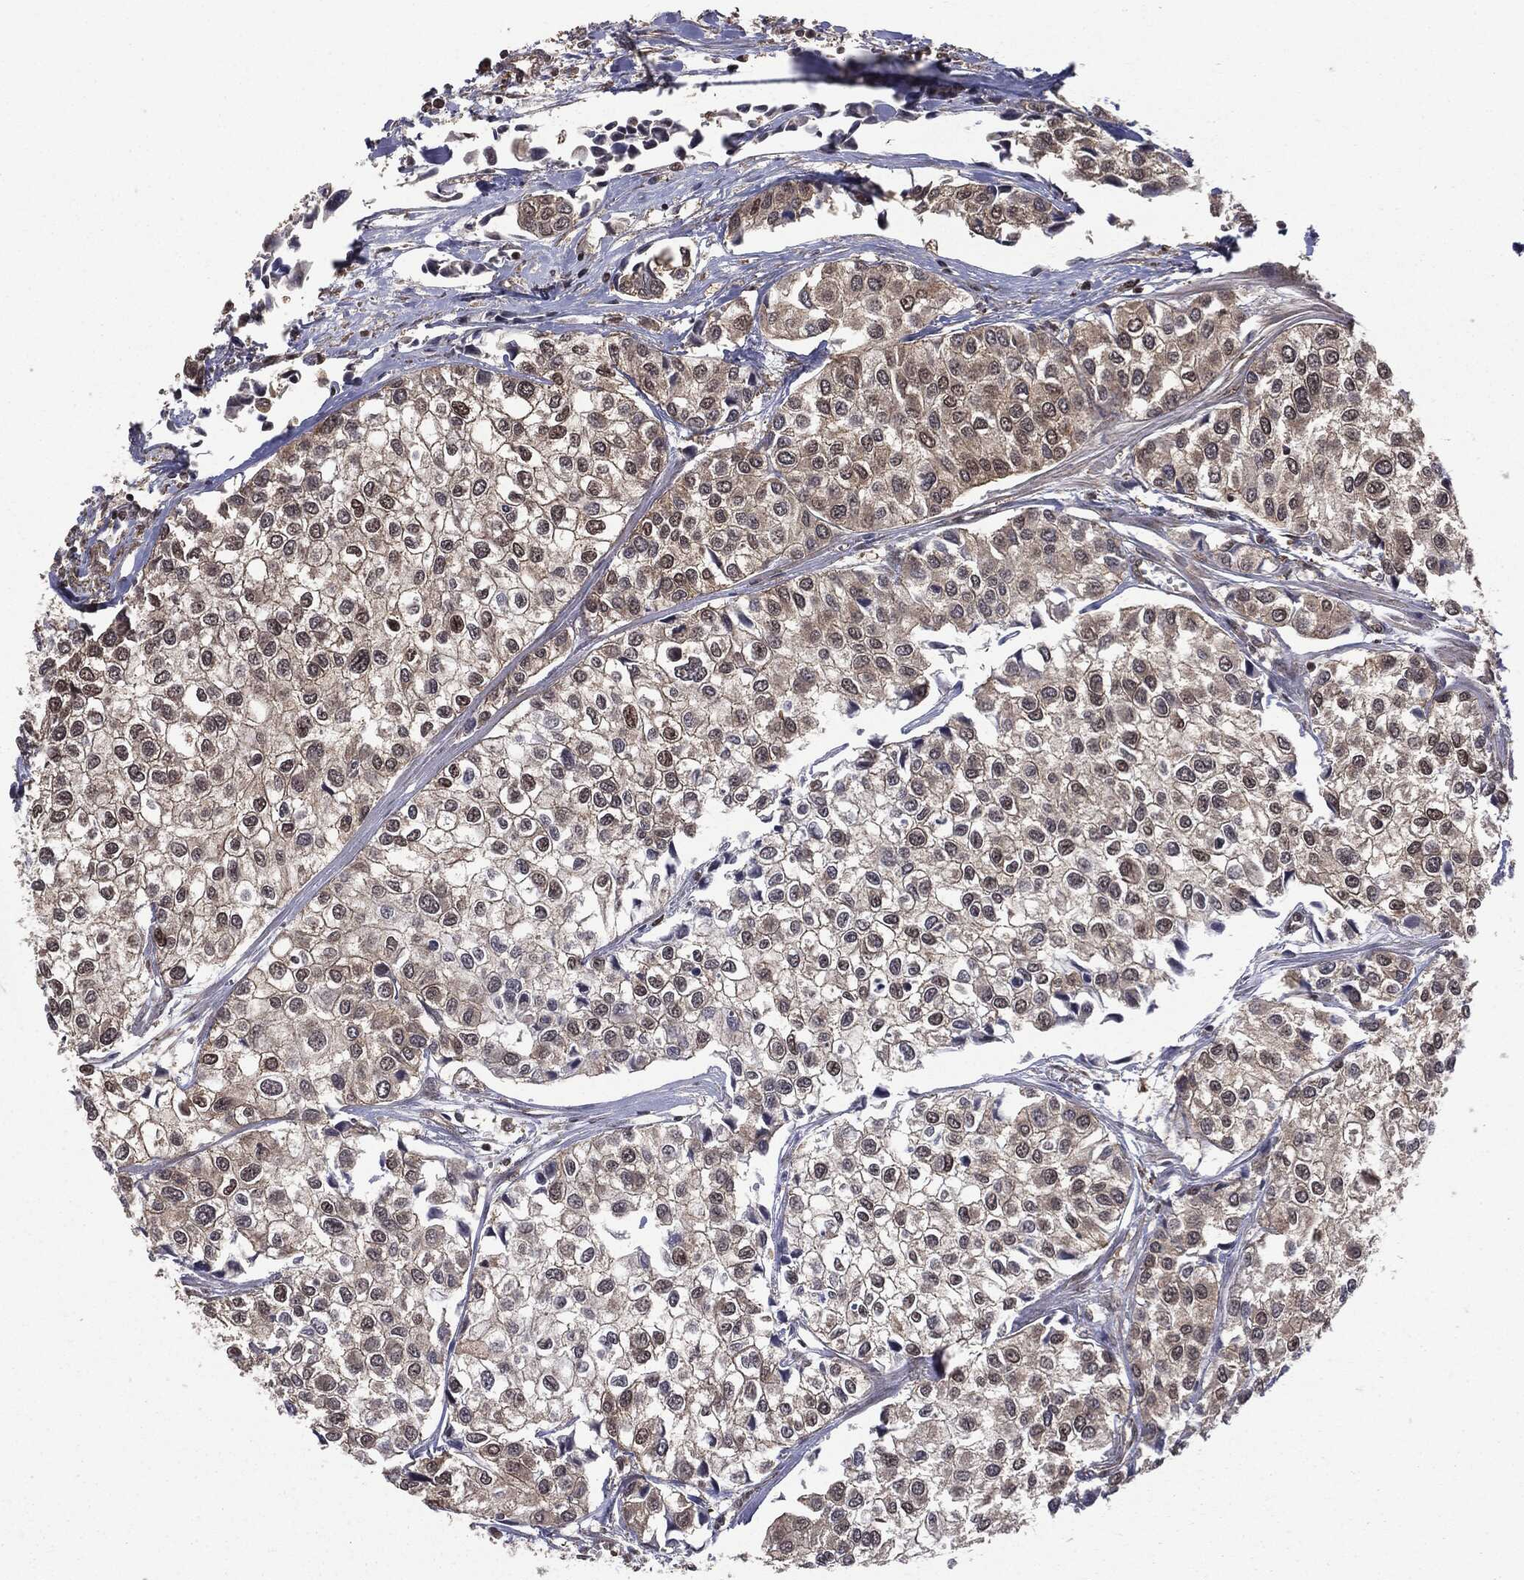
{"staining": {"intensity": "negative", "quantity": "none", "location": "none"}, "tissue": "urothelial cancer", "cell_type": "Tumor cells", "image_type": "cancer", "snomed": [{"axis": "morphology", "description": "Urothelial carcinoma, High grade"}, {"axis": "topography", "description": "Urinary bladder"}], "caption": "Immunohistochemical staining of urothelial cancer exhibits no significant staining in tumor cells. Nuclei are stained in blue.", "gene": "PTPA", "patient": {"sex": "male", "age": 73}}